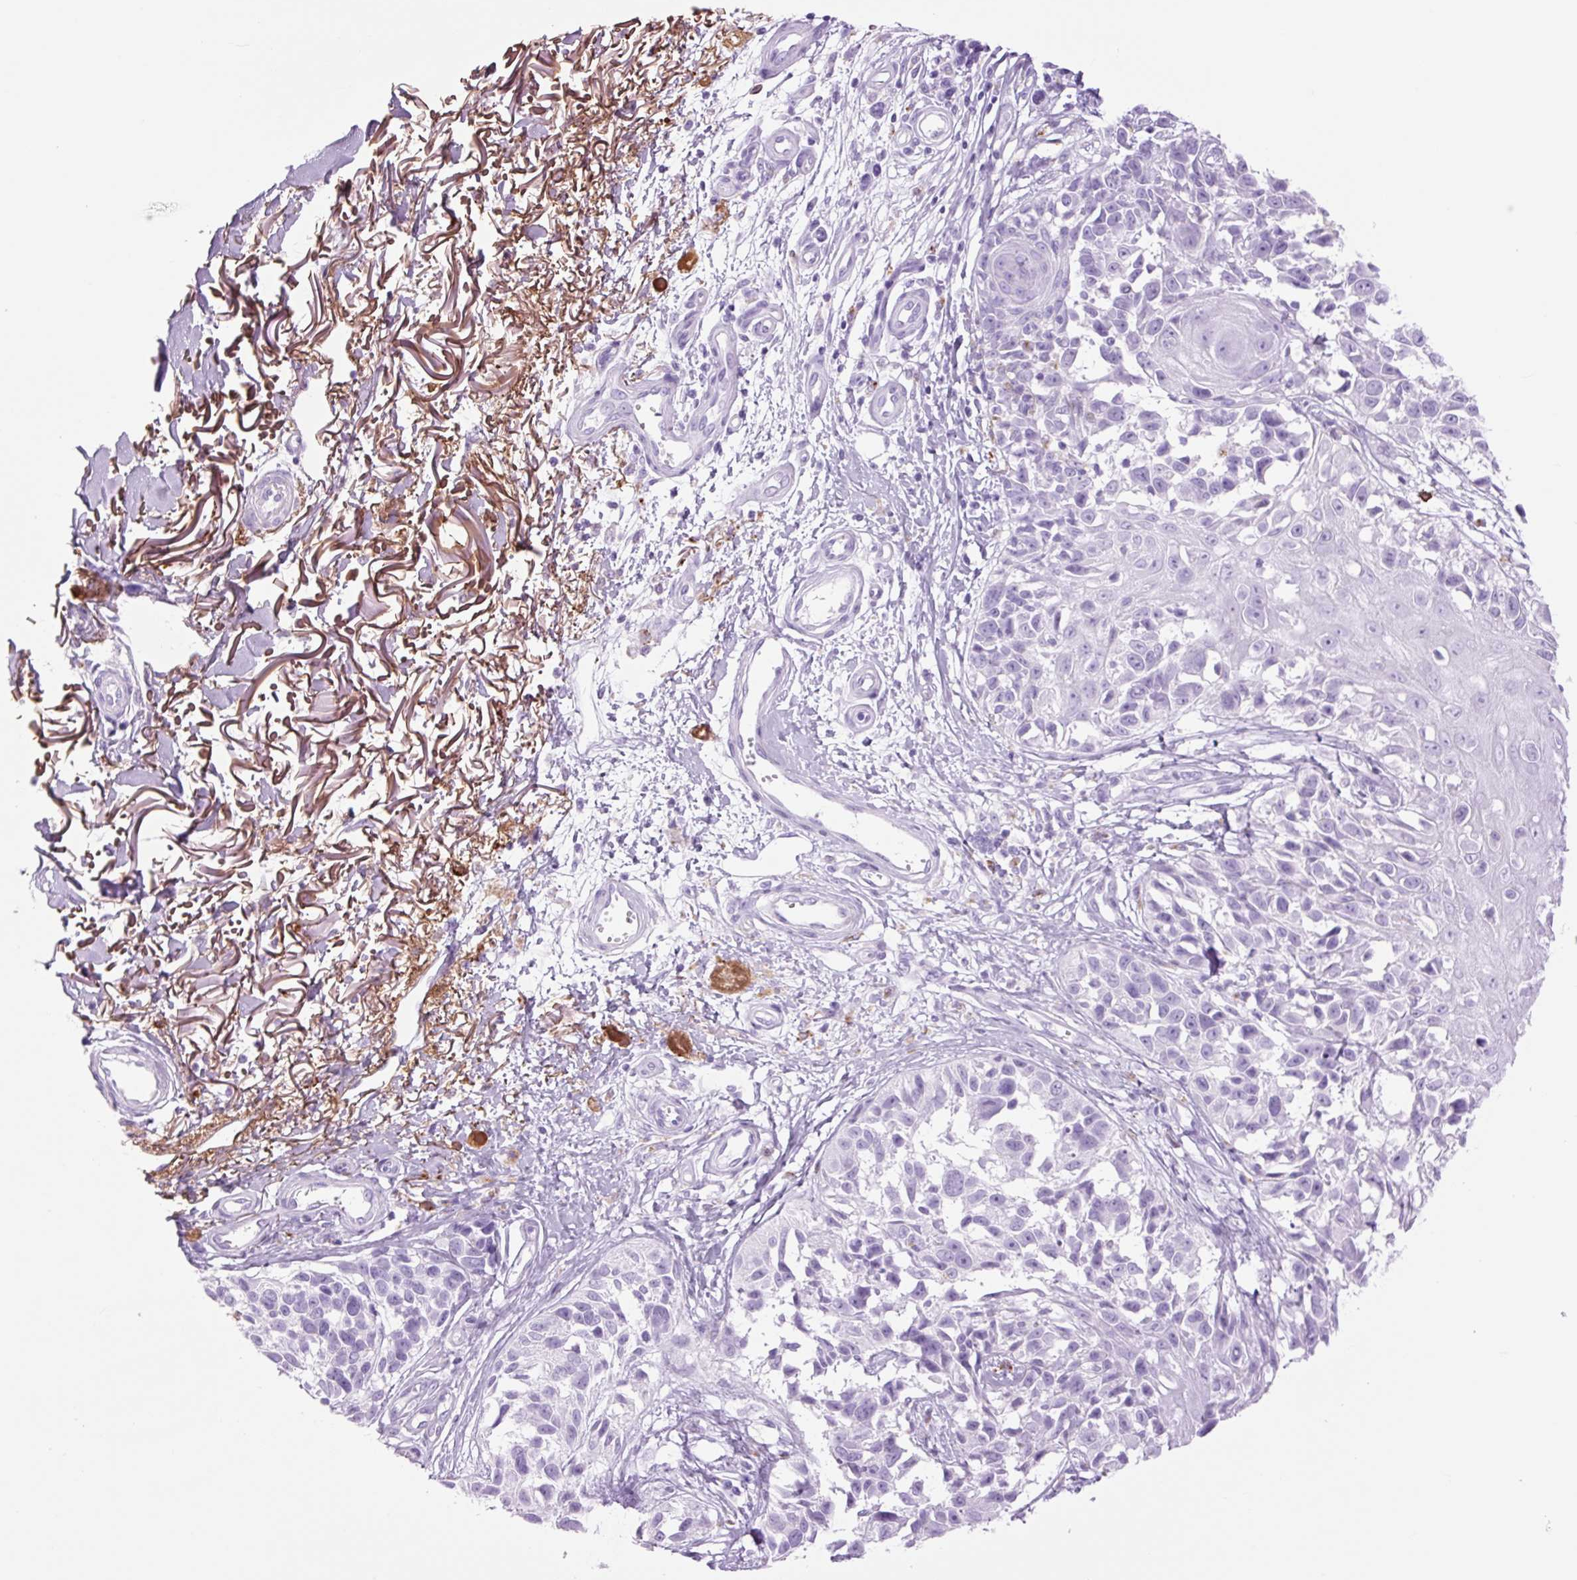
{"staining": {"intensity": "negative", "quantity": "none", "location": "none"}, "tissue": "melanoma", "cell_type": "Tumor cells", "image_type": "cancer", "snomed": [{"axis": "morphology", "description": "Malignant melanoma, NOS"}, {"axis": "topography", "description": "Skin"}], "caption": "Immunohistochemistry (IHC) of melanoma shows no staining in tumor cells.", "gene": "LYZ", "patient": {"sex": "male", "age": 73}}